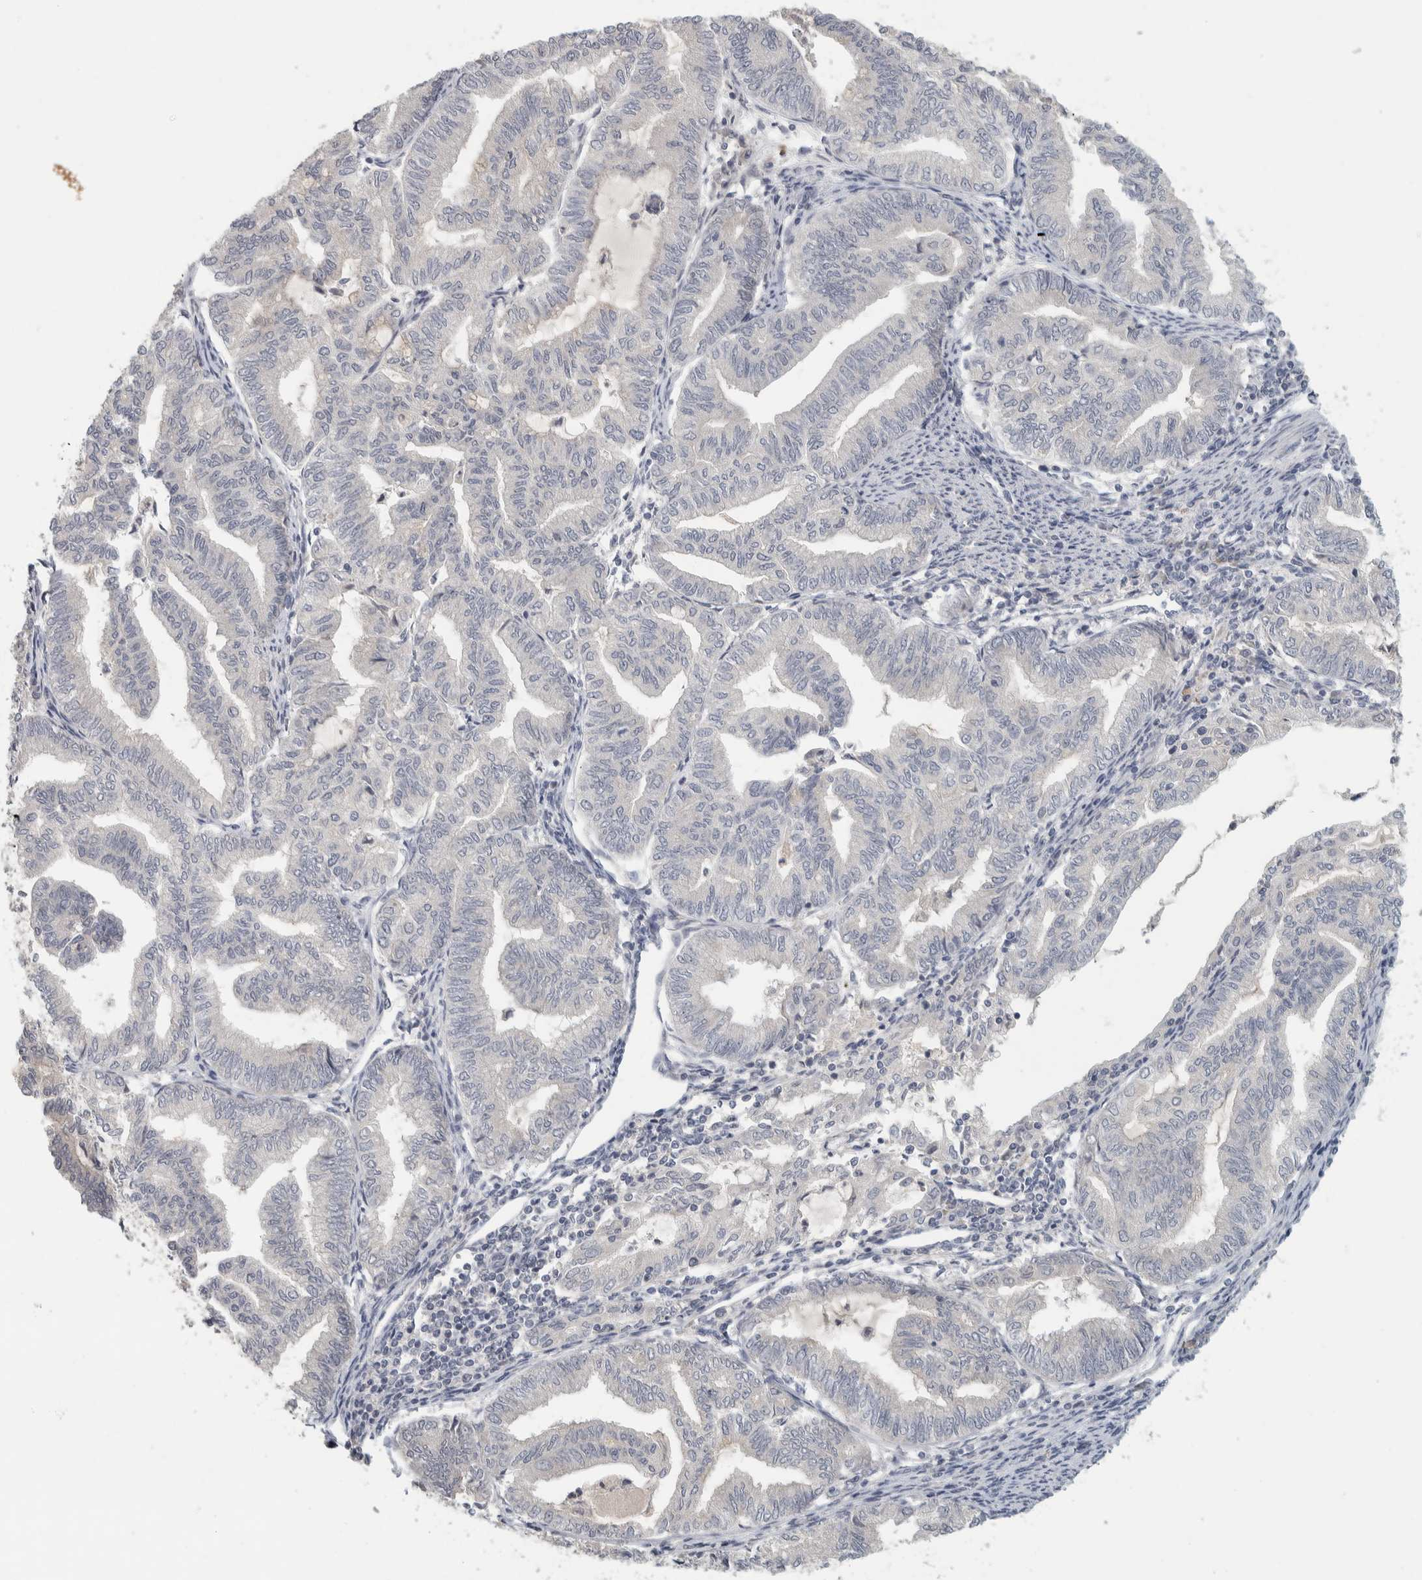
{"staining": {"intensity": "negative", "quantity": "none", "location": "none"}, "tissue": "endometrial cancer", "cell_type": "Tumor cells", "image_type": "cancer", "snomed": [{"axis": "morphology", "description": "Adenocarcinoma, NOS"}, {"axis": "topography", "description": "Endometrium"}], "caption": "IHC histopathology image of neoplastic tissue: human endometrial cancer stained with DAB reveals no significant protein staining in tumor cells.", "gene": "AFP", "patient": {"sex": "female", "age": 79}}